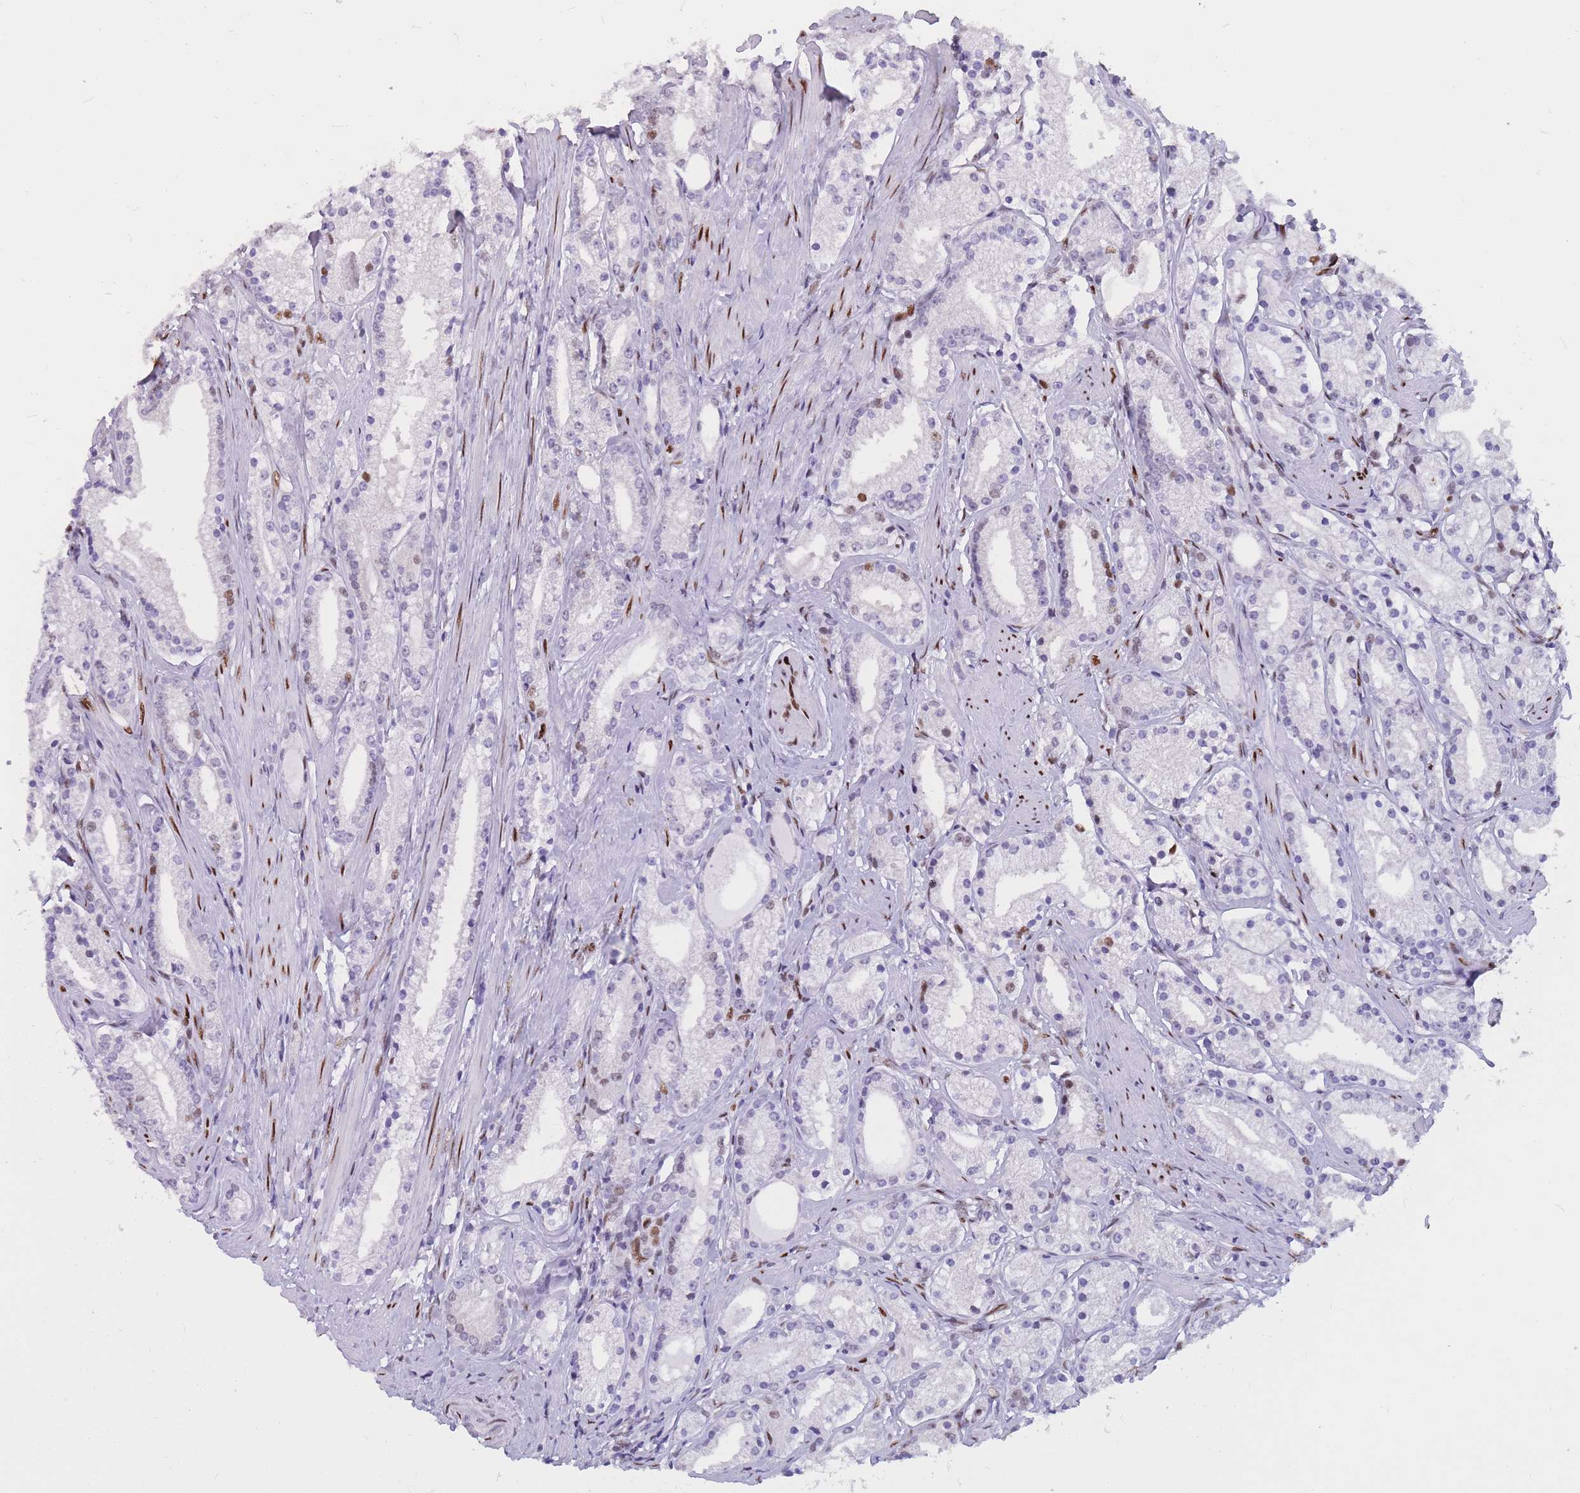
{"staining": {"intensity": "negative", "quantity": "none", "location": "none"}, "tissue": "prostate cancer", "cell_type": "Tumor cells", "image_type": "cancer", "snomed": [{"axis": "morphology", "description": "Adenocarcinoma, Low grade"}, {"axis": "topography", "description": "Prostate"}], "caption": "Immunohistochemistry image of neoplastic tissue: human prostate cancer stained with DAB reveals no significant protein positivity in tumor cells.", "gene": "NASP", "patient": {"sex": "male", "age": 57}}